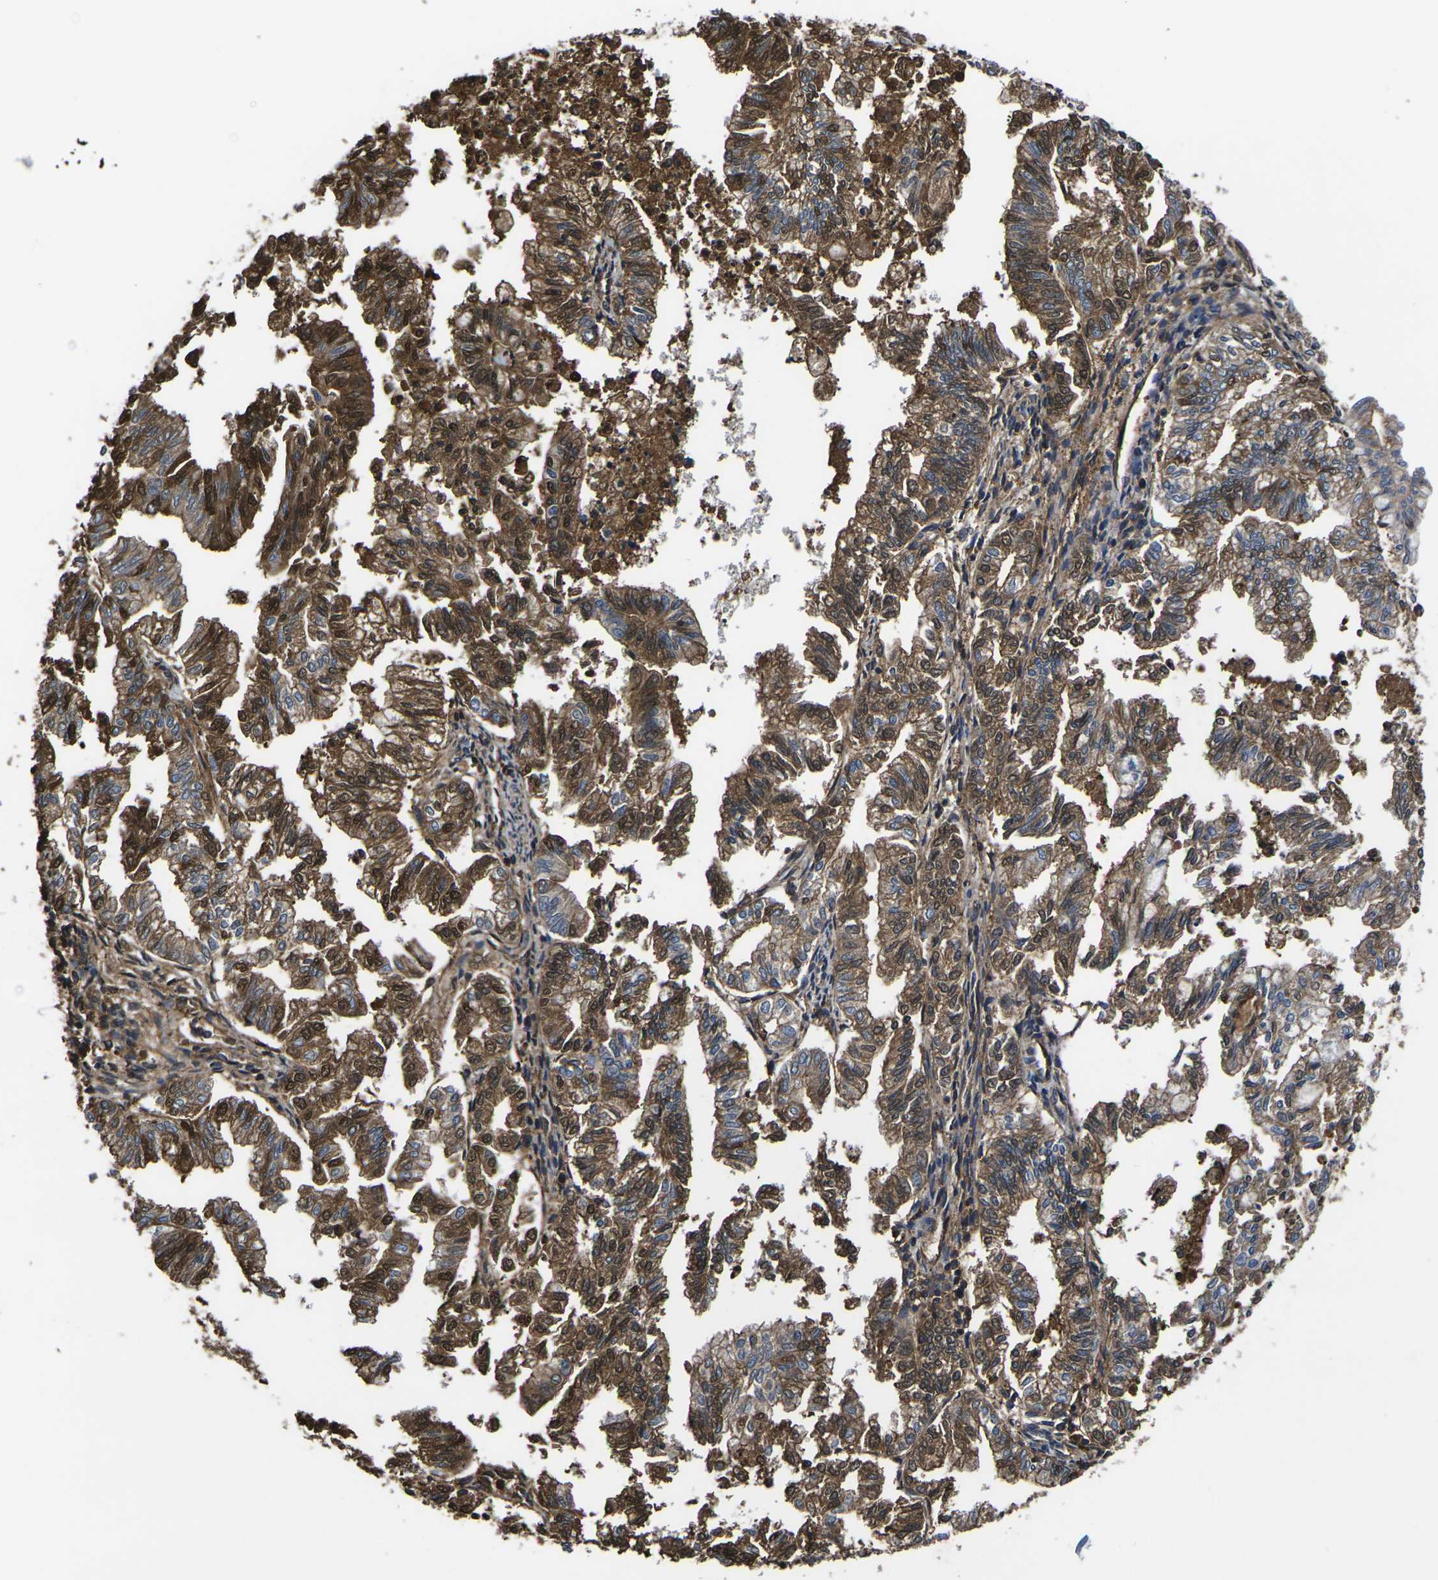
{"staining": {"intensity": "strong", "quantity": ">75%", "location": "cytoplasmic/membranous,nuclear"}, "tissue": "endometrial cancer", "cell_type": "Tumor cells", "image_type": "cancer", "snomed": [{"axis": "morphology", "description": "Necrosis, NOS"}, {"axis": "morphology", "description": "Adenocarcinoma, NOS"}, {"axis": "topography", "description": "Endometrium"}], "caption": "Protein staining by immunohistochemistry (IHC) demonstrates strong cytoplasmic/membranous and nuclear positivity in approximately >75% of tumor cells in endometrial adenocarcinoma. Immunohistochemistry stains the protein of interest in brown and the nuclei are stained blue.", "gene": "HSPG2", "patient": {"sex": "female", "age": 79}}